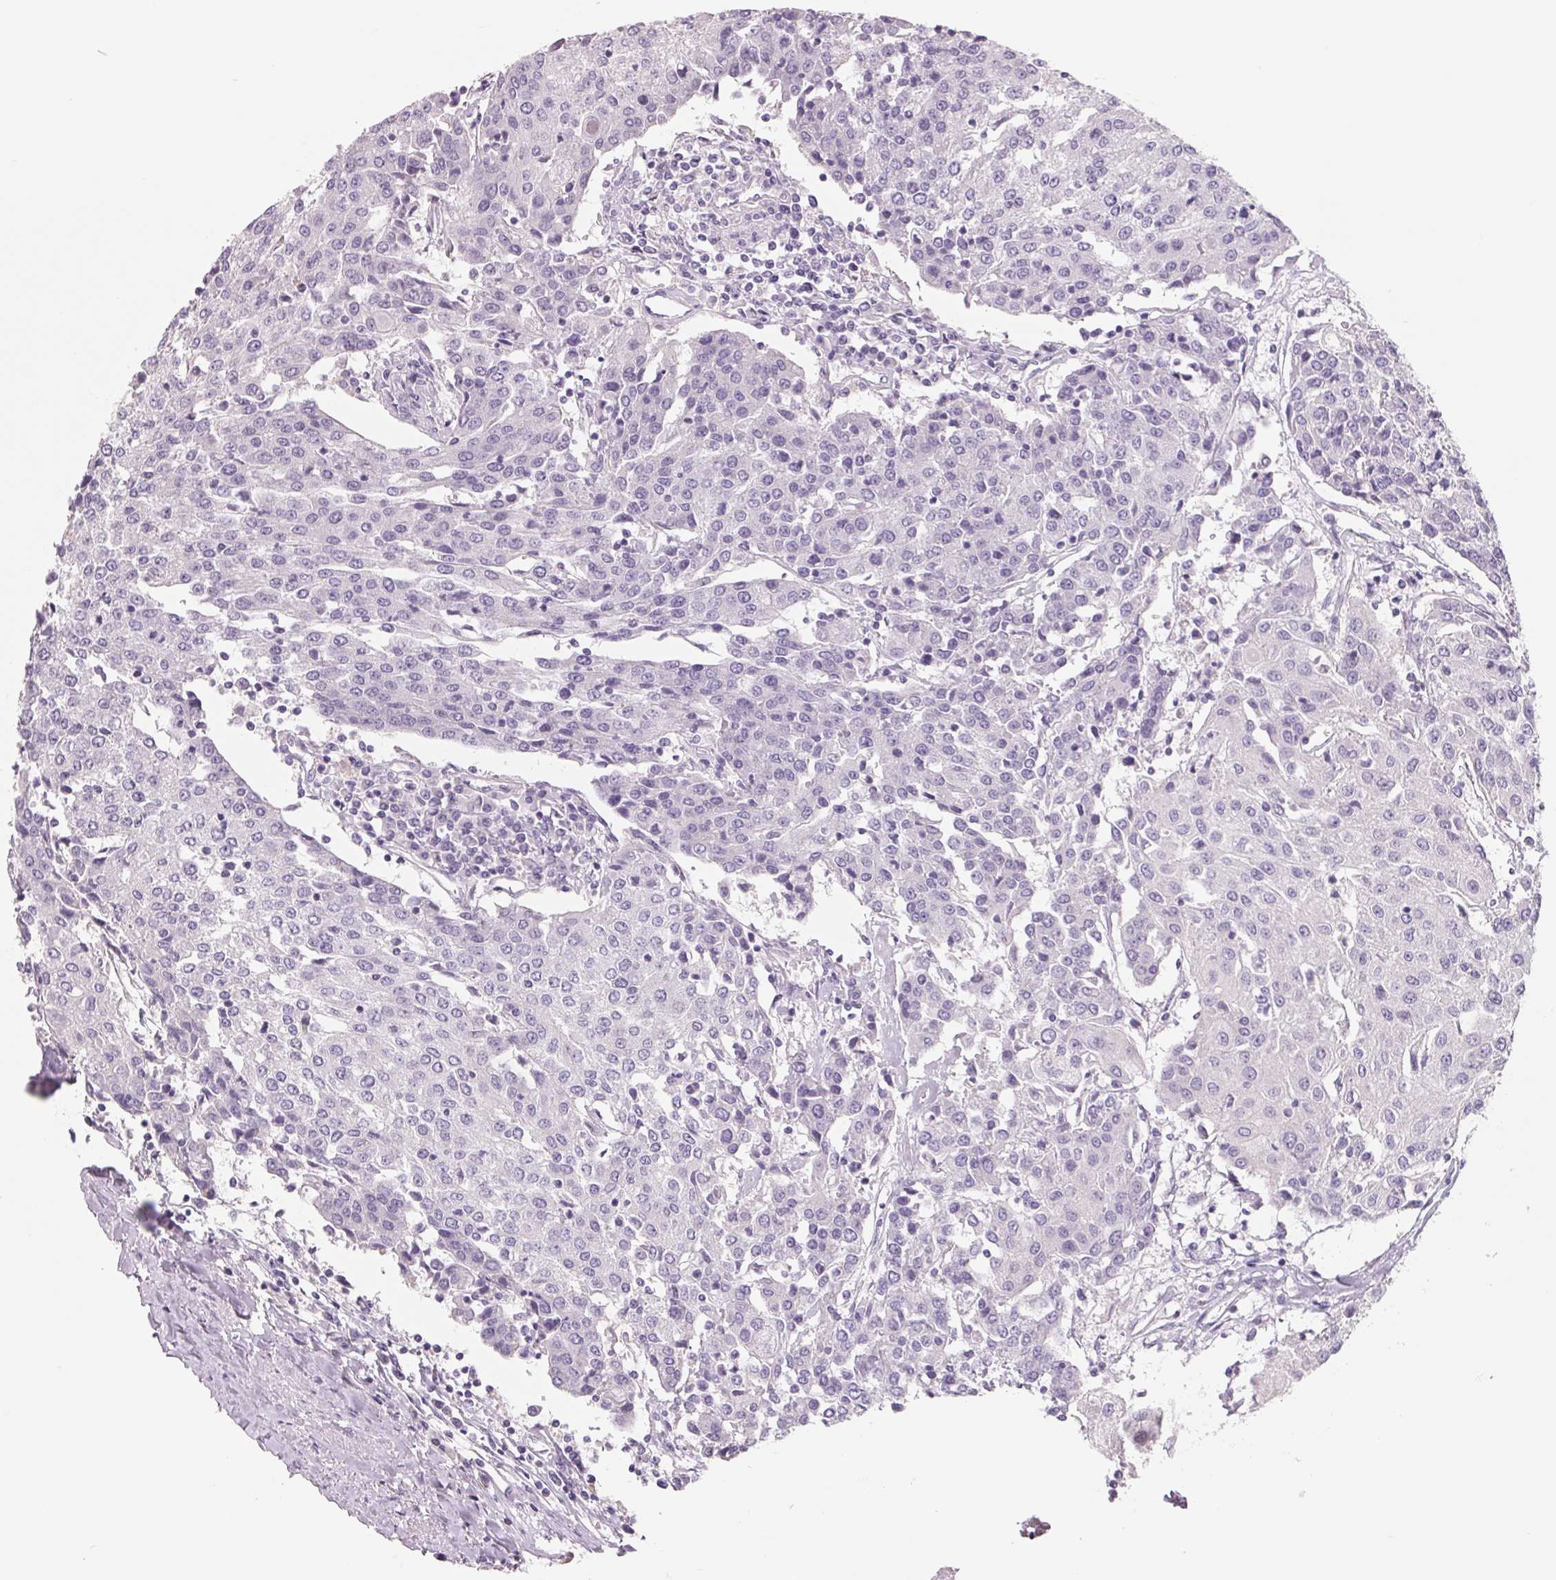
{"staining": {"intensity": "negative", "quantity": "none", "location": "none"}, "tissue": "urothelial cancer", "cell_type": "Tumor cells", "image_type": "cancer", "snomed": [{"axis": "morphology", "description": "Urothelial carcinoma, High grade"}, {"axis": "topography", "description": "Urinary bladder"}], "caption": "Histopathology image shows no significant protein positivity in tumor cells of urothelial cancer.", "gene": "FTCD", "patient": {"sex": "female", "age": 85}}